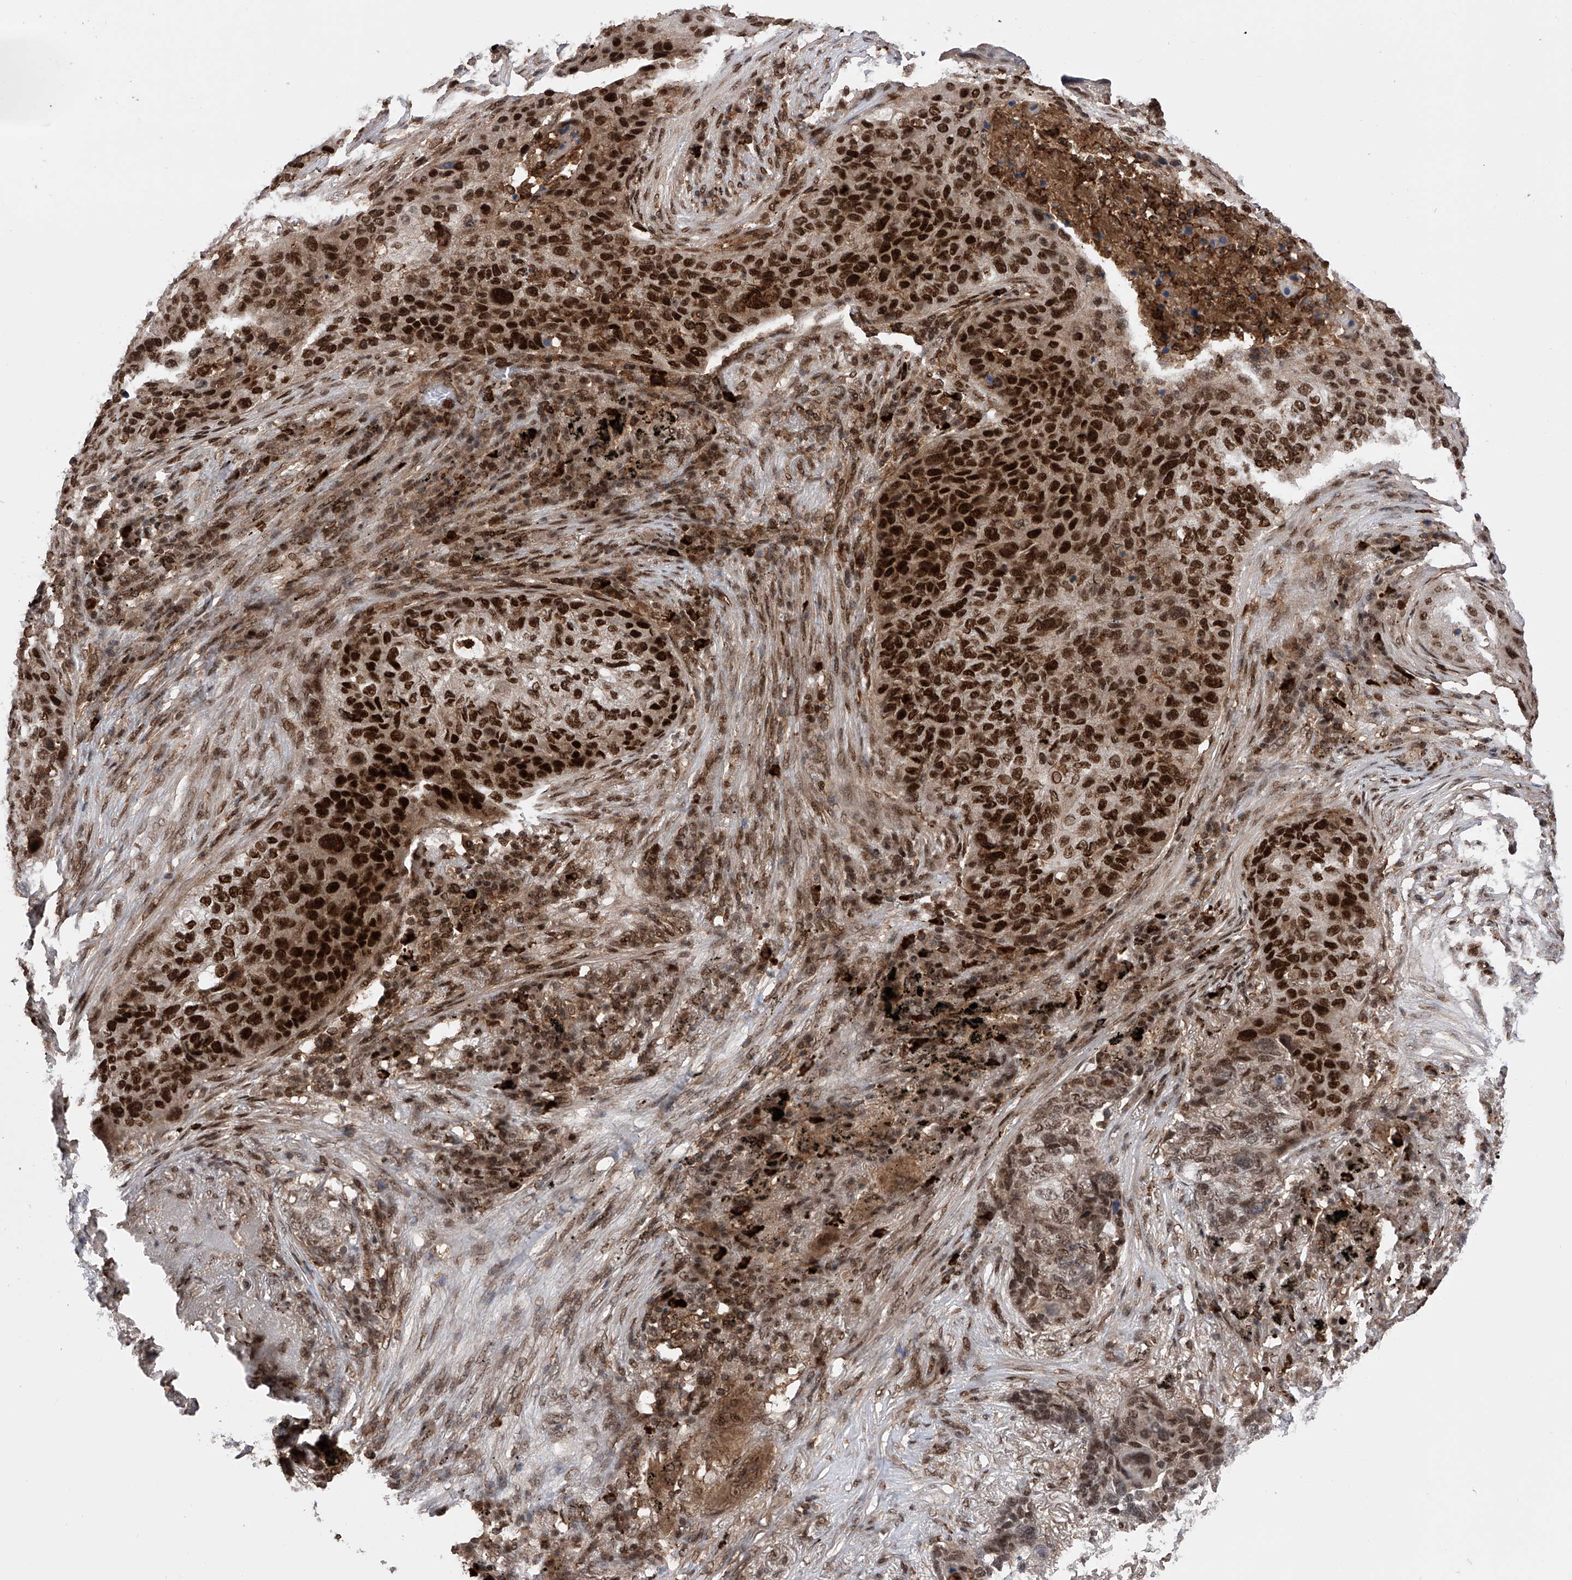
{"staining": {"intensity": "strong", "quantity": ">75%", "location": "nuclear"}, "tissue": "lung cancer", "cell_type": "Tumor cells", "image_type": "cancer", "snomed": [{"axis": "morphology", "description": "Squamous cell carcinoma, NOS"}, {"axis": "topography", "description": "Lung"}], "caption": "This photomicrograph exhibits immunohistochemistry staining of human squamous cell carcinoma (lung), with high strong nuclear staining in about >75% of tumor cells.", "gene": "ZNF280D", "patient": {"sex": "female", "age": 63}}